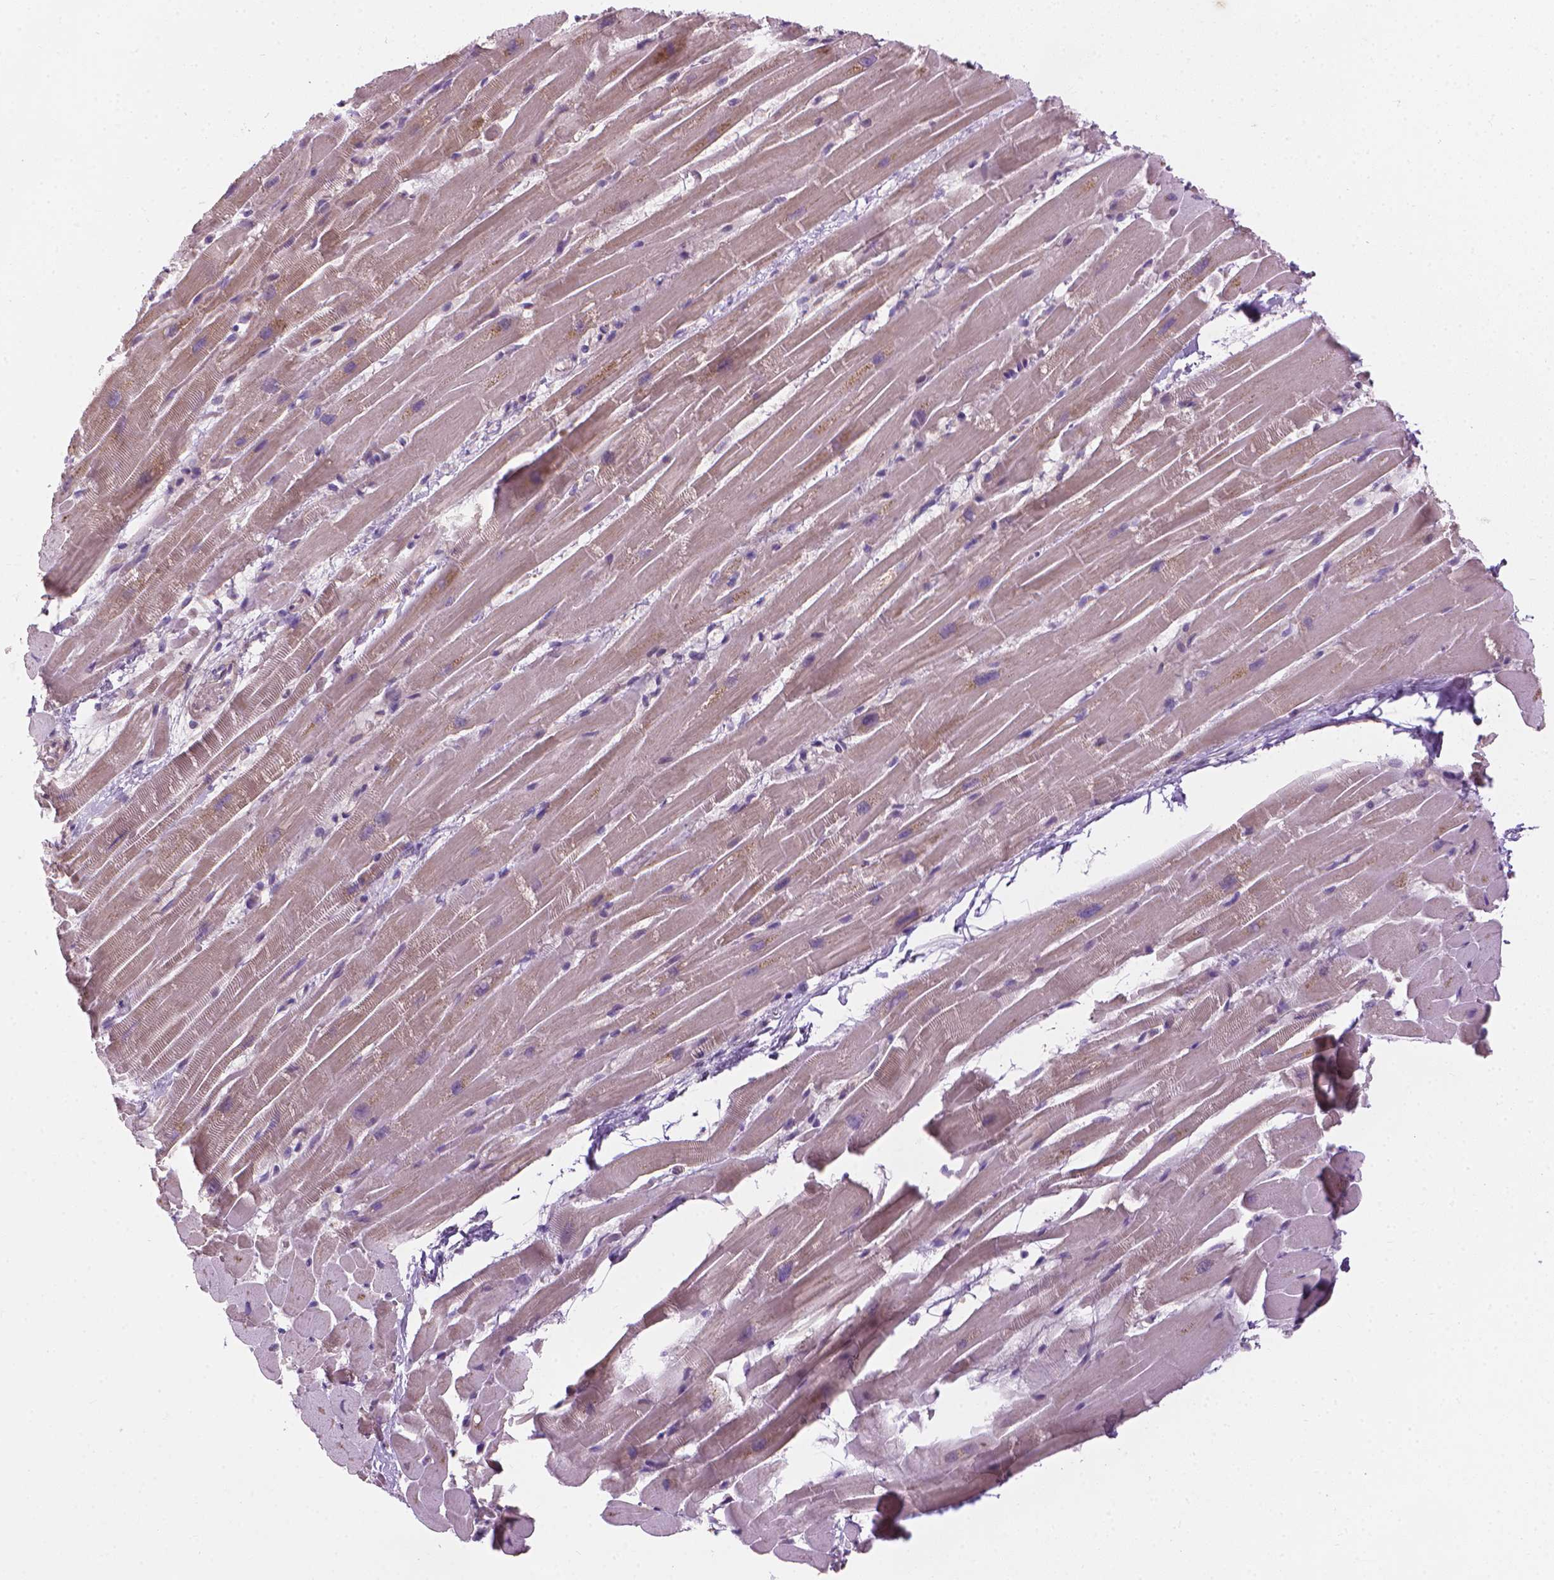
{"staining": {"intensity": "weak", "quantity": "25%-75%", "location": "cytoplasmic/membranous"}, "tissue": "heart muscle", "cell_type": "Cardiomyocytes", "image_type": "normal", "snomed": [{"axis": "morphology", "description": "Normal tissue, NOS"}, {"axis": "topography", "description": "Heart"}], "caption": "The micrograph reveals staining of benign heart muscle, revealing weak cytoplasmic/membranous protein staining (brown color) within cardiomyocytes.", "gene": "RIIAD1", "patient": {"sex": "male", "age": 37}}